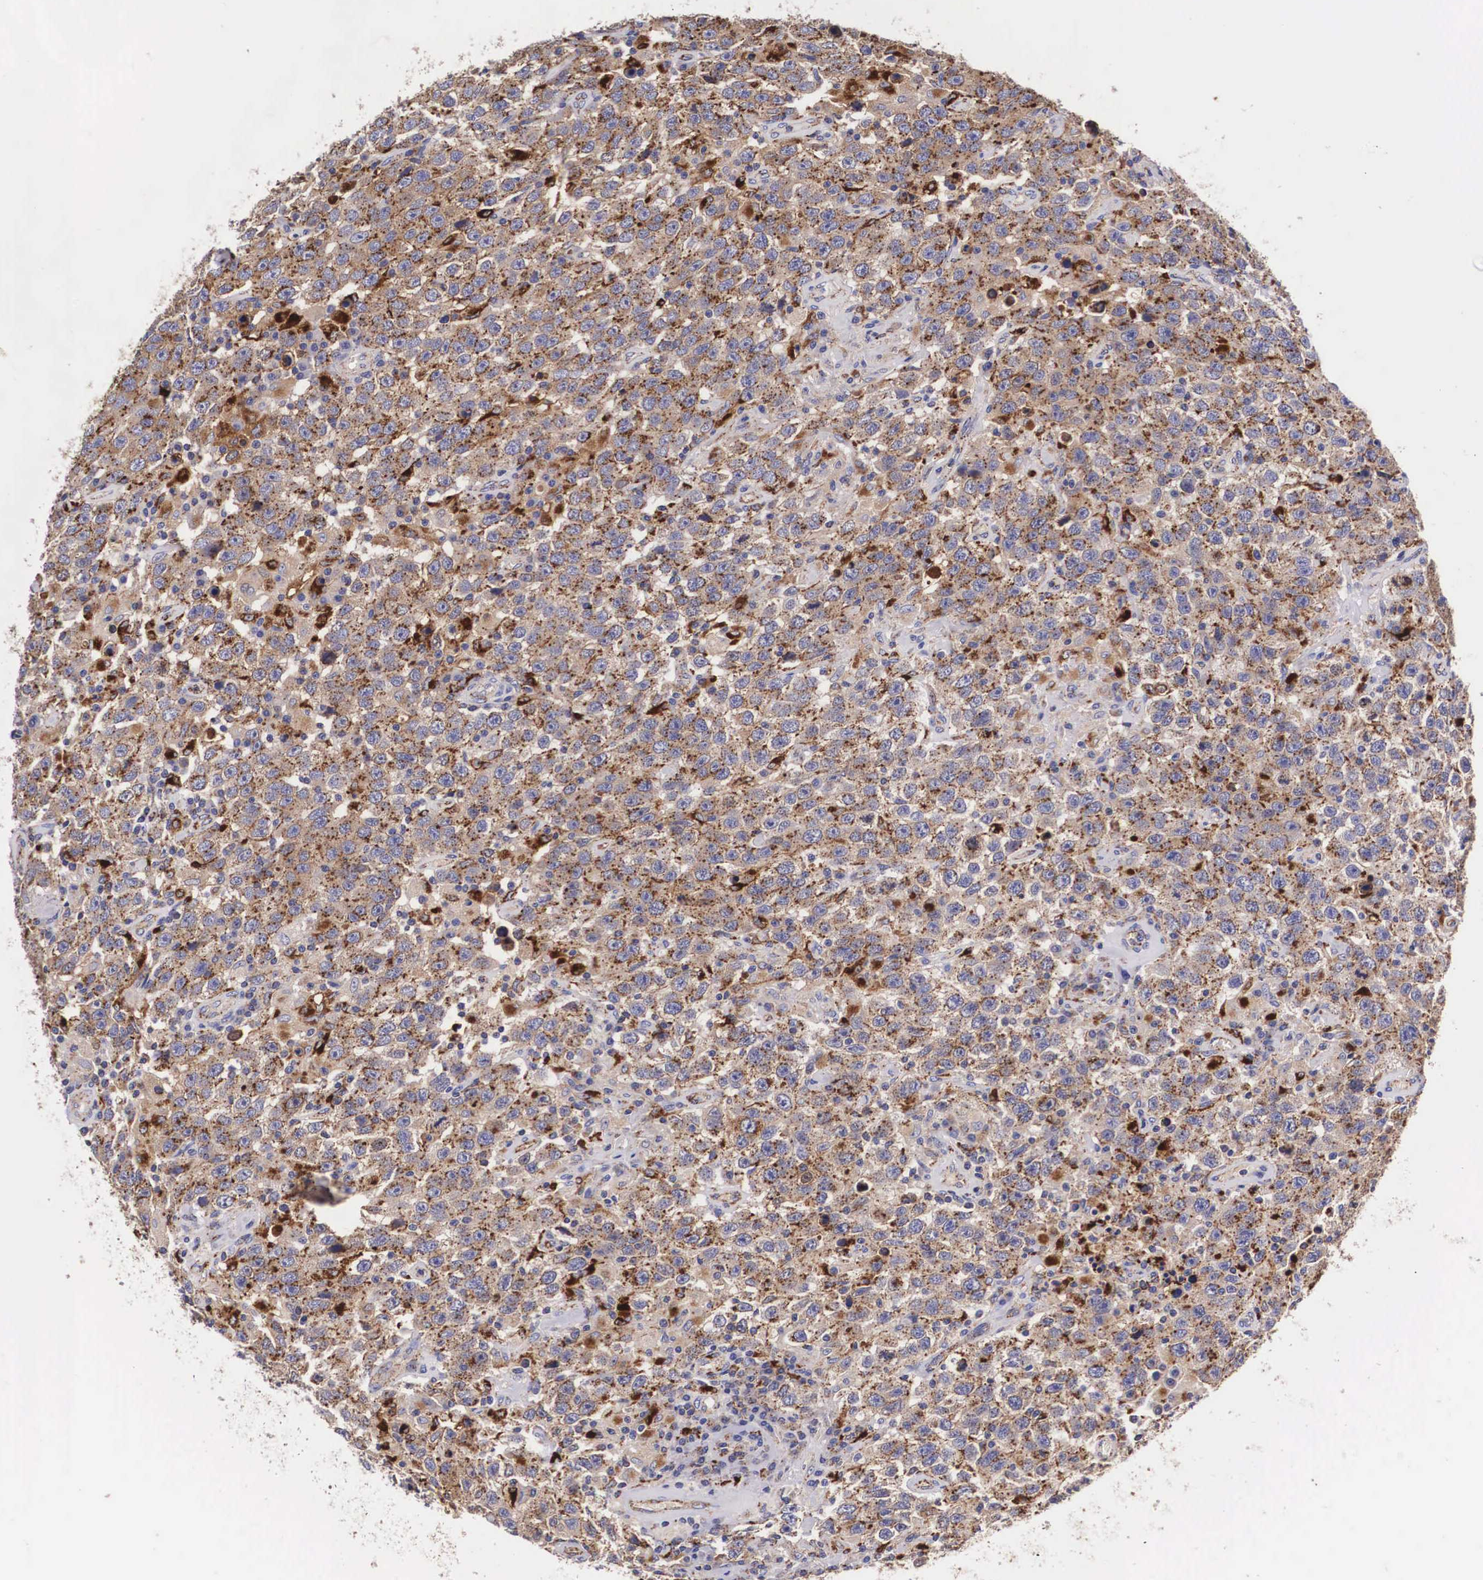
{"staining": {"intensity": "moderate", "quantity": "25%-75%", "location": "cytoplasmic/membranous"}, "tissue": "testis cancer", "cell_type": "Tumor cells", "image_type": "cancer", "snomed": [{"axis": "morphology", "description": "Seminoma, NOS"}, {"axis": "topography", "description": "Testis"}], "caption": "About 25%-75% of tumor cells in human testis cancer show moderate cytoplasmic/membranous protein staining as visualized by brown immunohistochemical staining.", "gene": "NAGA", "patient": {"sex": "male", "age": 41}}